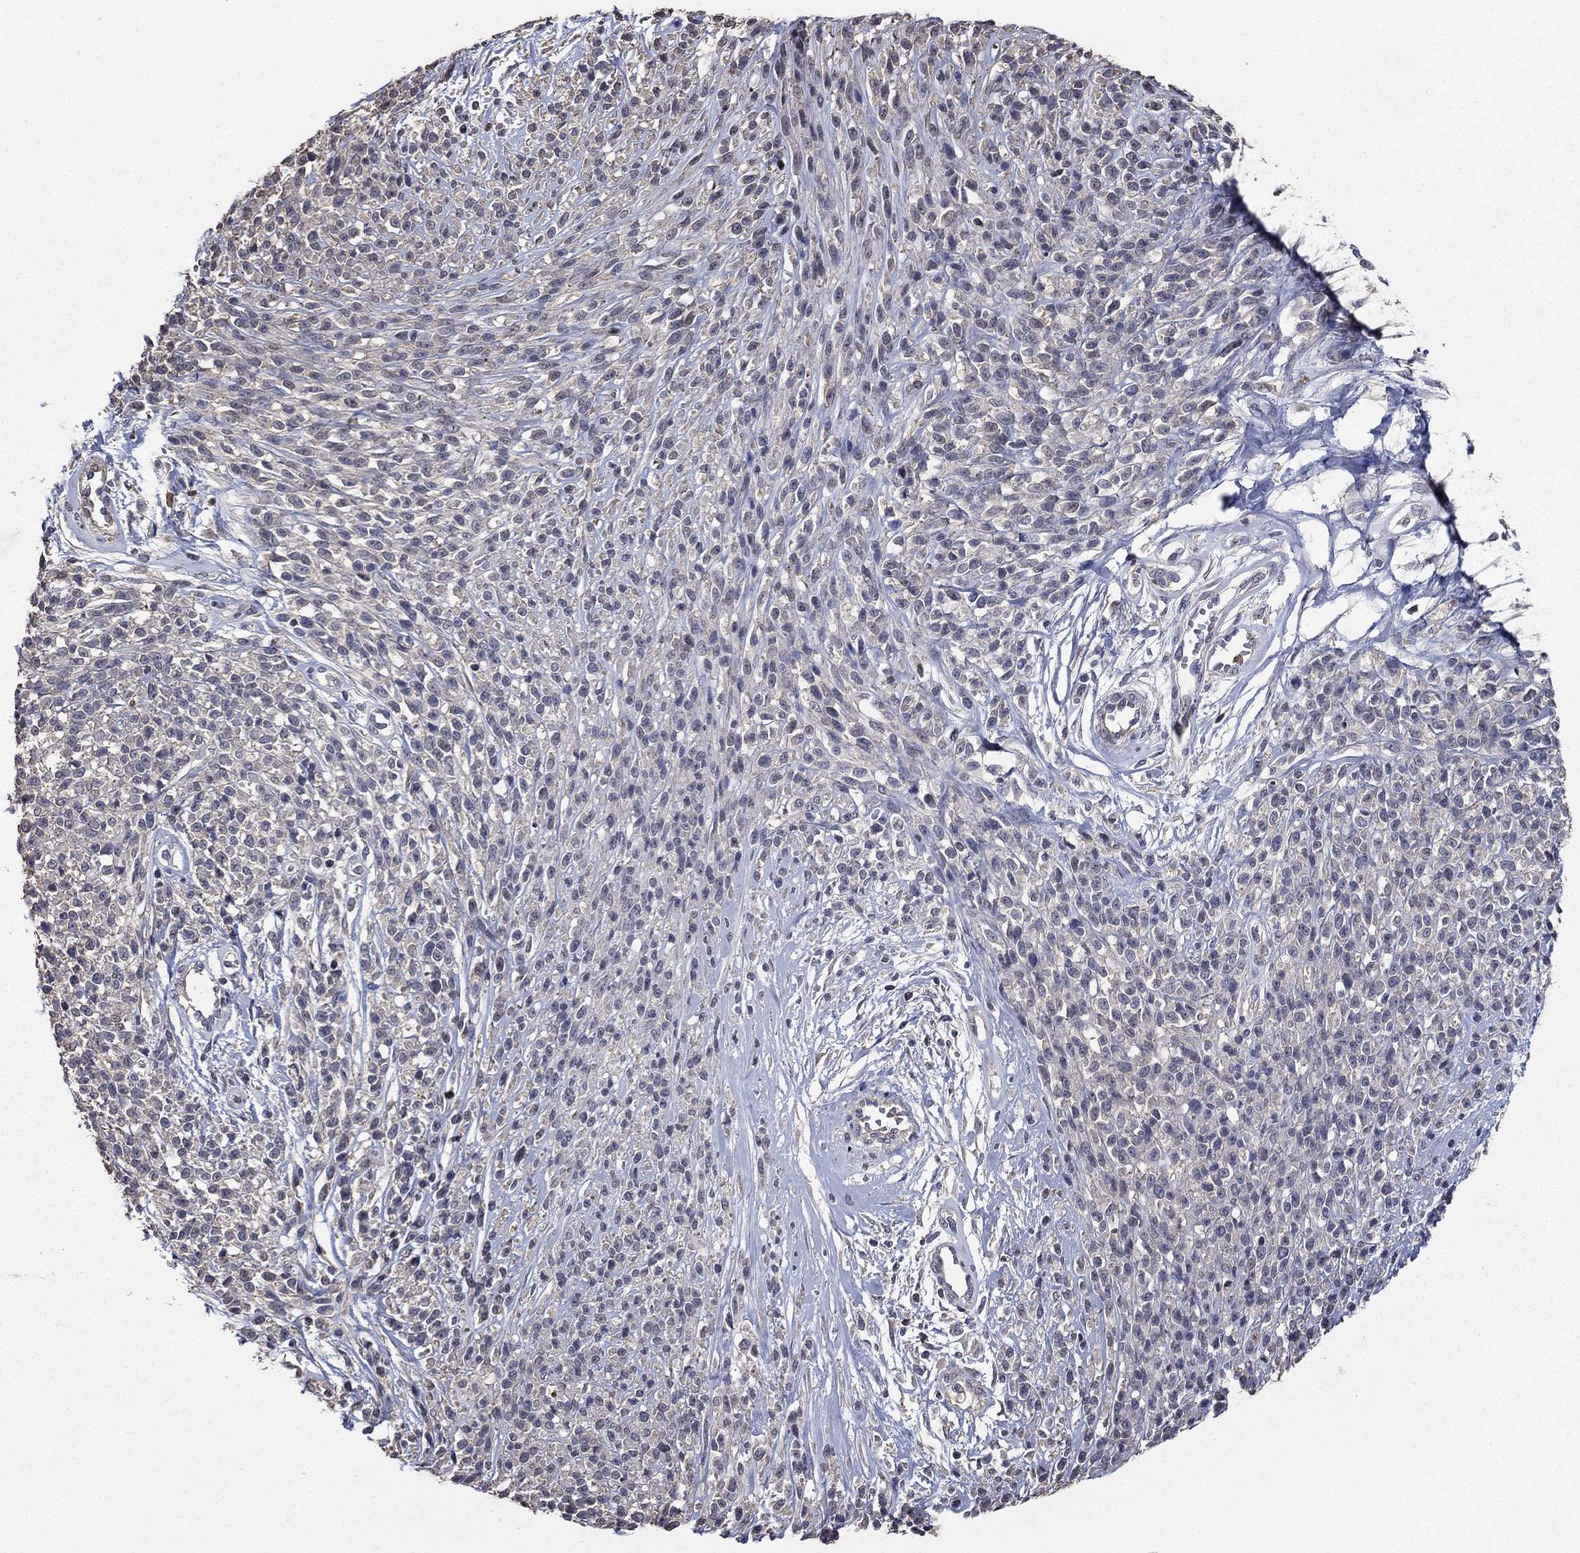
{"staining": {"intensity": "negative", "quantity": "none", "location": "none"}, "tissue": "melanoma", "cell_type": "Tumor cells", "image_type": "cancer", "snomed": [{"axis": "morphology", "description": "Malignant melanoma, NOS"}, {"axis": "topography", "description": "Skin"}, {"axis": "topography", "description": "Skin of trunk"}], "caption": "Human melanoma stained for a protein using IHC reveals no positivity in tumor cells.", "gene": "DVL1", "patient": {"sex": "male", "age": 74}}